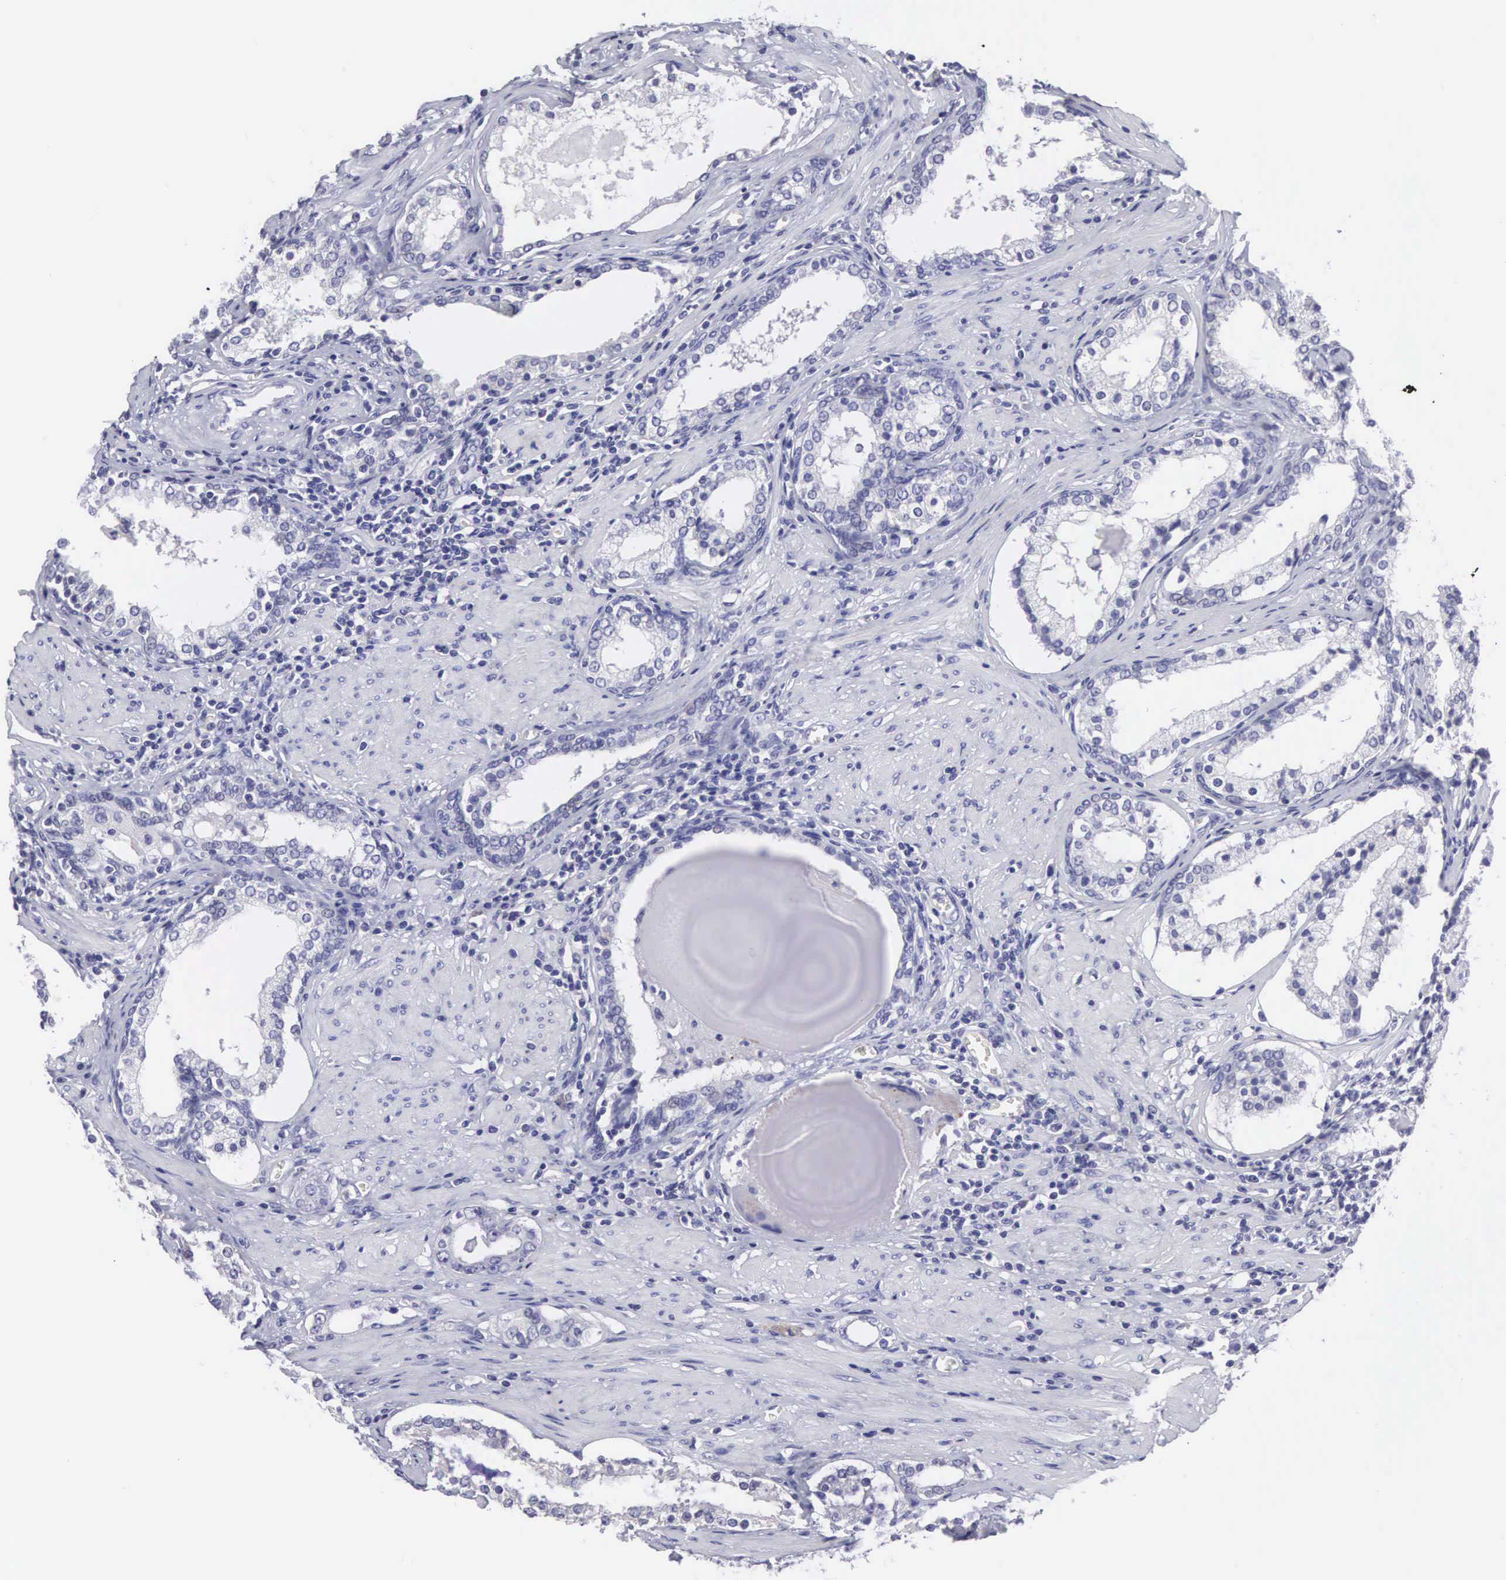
{"staining": {"intensity": "negative", "quantity": "none", "location": "none"}, "tissue": "prostate cancer", "cell_type": "Tumor cells", "image_type": "cancer", "snomed": [{"axis": "morphology", "description": "Adenocarcinoma, Medium grade"}, {"axis": "topography", "description": "Prostate"}], "caption": "The immunohistochemistry (IHC) histopathology image has no significant staining in tumor cells of prostate medium-grade adenocarcinoma tissue.", "gene": "SLITRK4", "patient": {"sex": "male", "age": 73}}